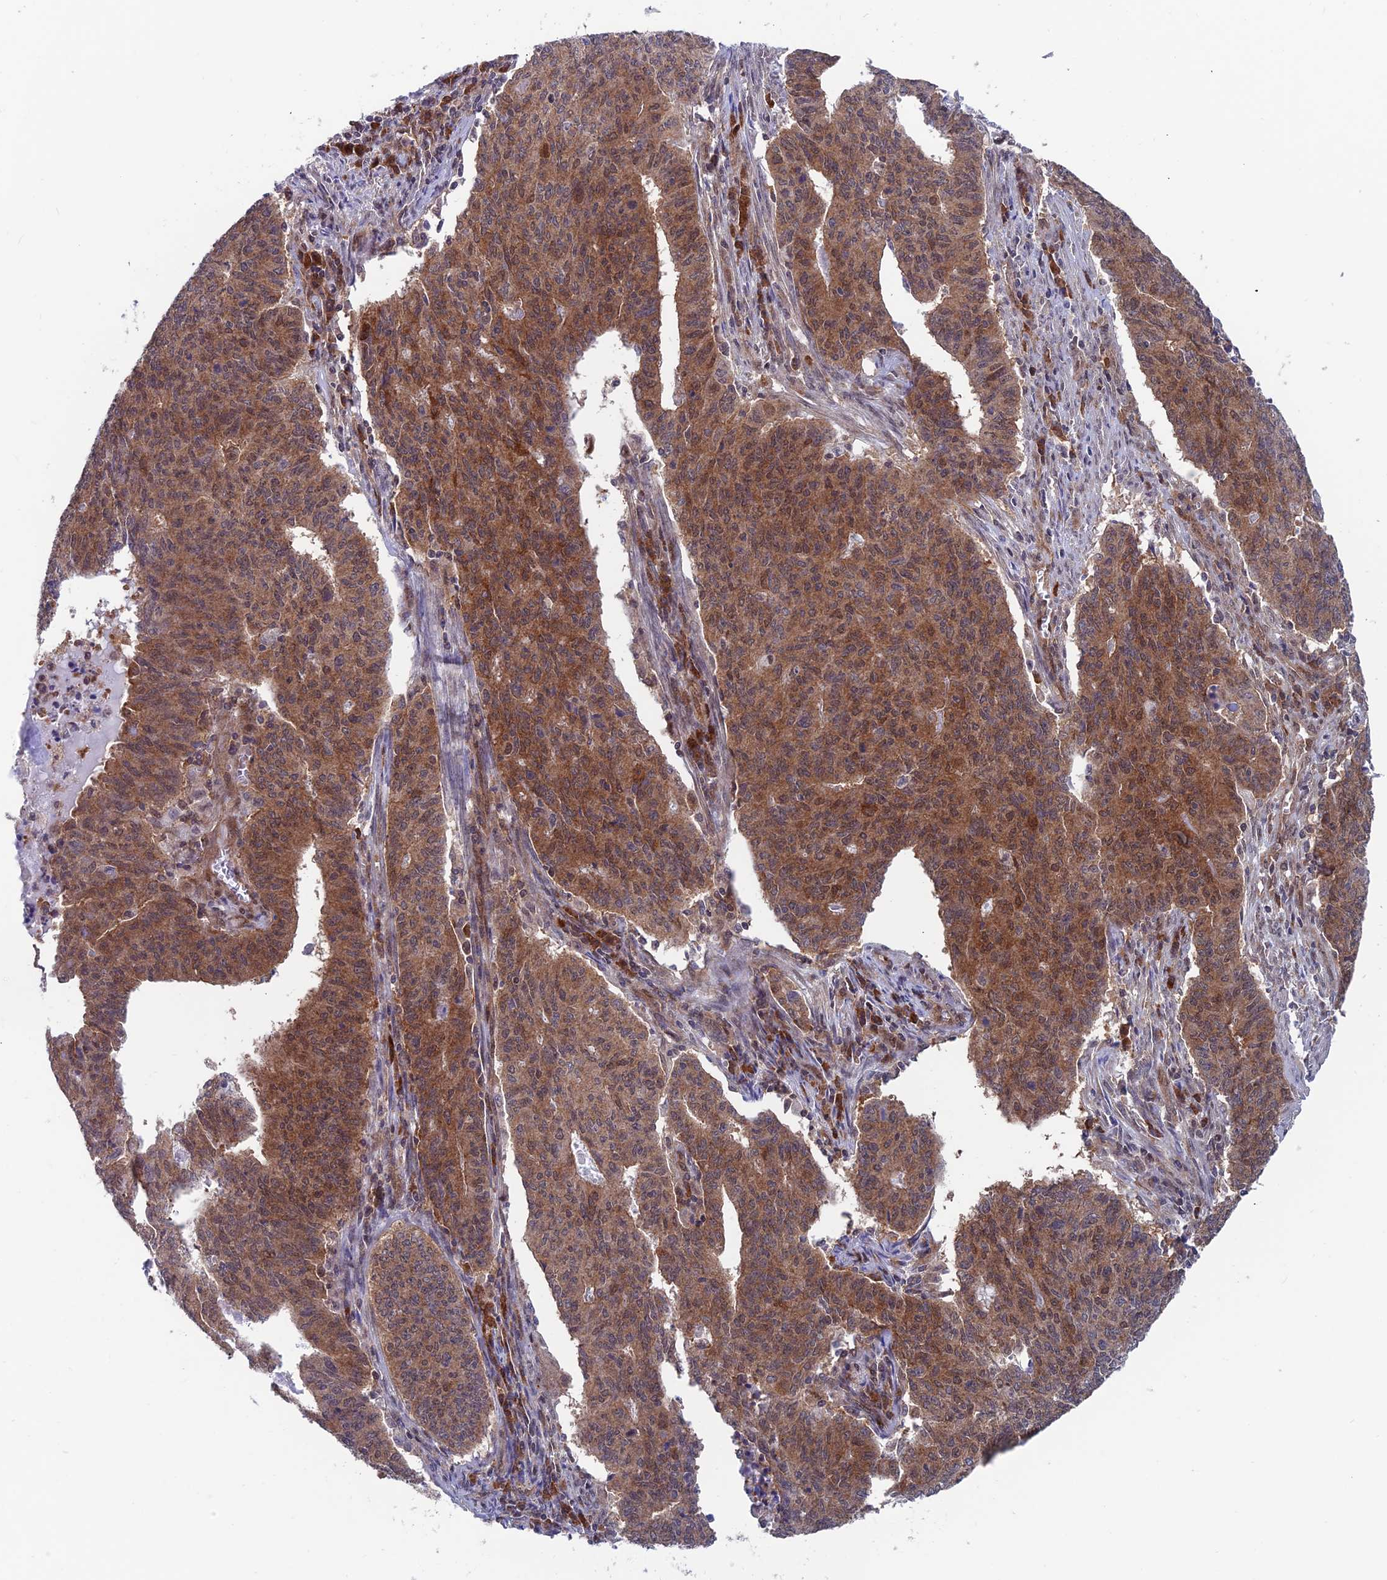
{"staining": {"intensity": "moderate", "quantity": "25%-75%", "location": "cytoplasmic/membranous,nuclear"}, "tissue": "endometrial cancer", "cell_type": "Tumor cells", "image_type": "cancer", "snomed": [{"axis": "morphology", "description": "Adenocarcinoma, NOS"}, {"axis": "topography", "description": "Endometrium"}], "caption": "The histopathology image exhibits a brown stain indicating the presence of a protein in the cytoplasmic/membranous and nuclear of tumor cells in endometrial cancer (adenocarcinoma).", "gene": "IGBP1", "patient": {"sex": "female", "age": 59}}